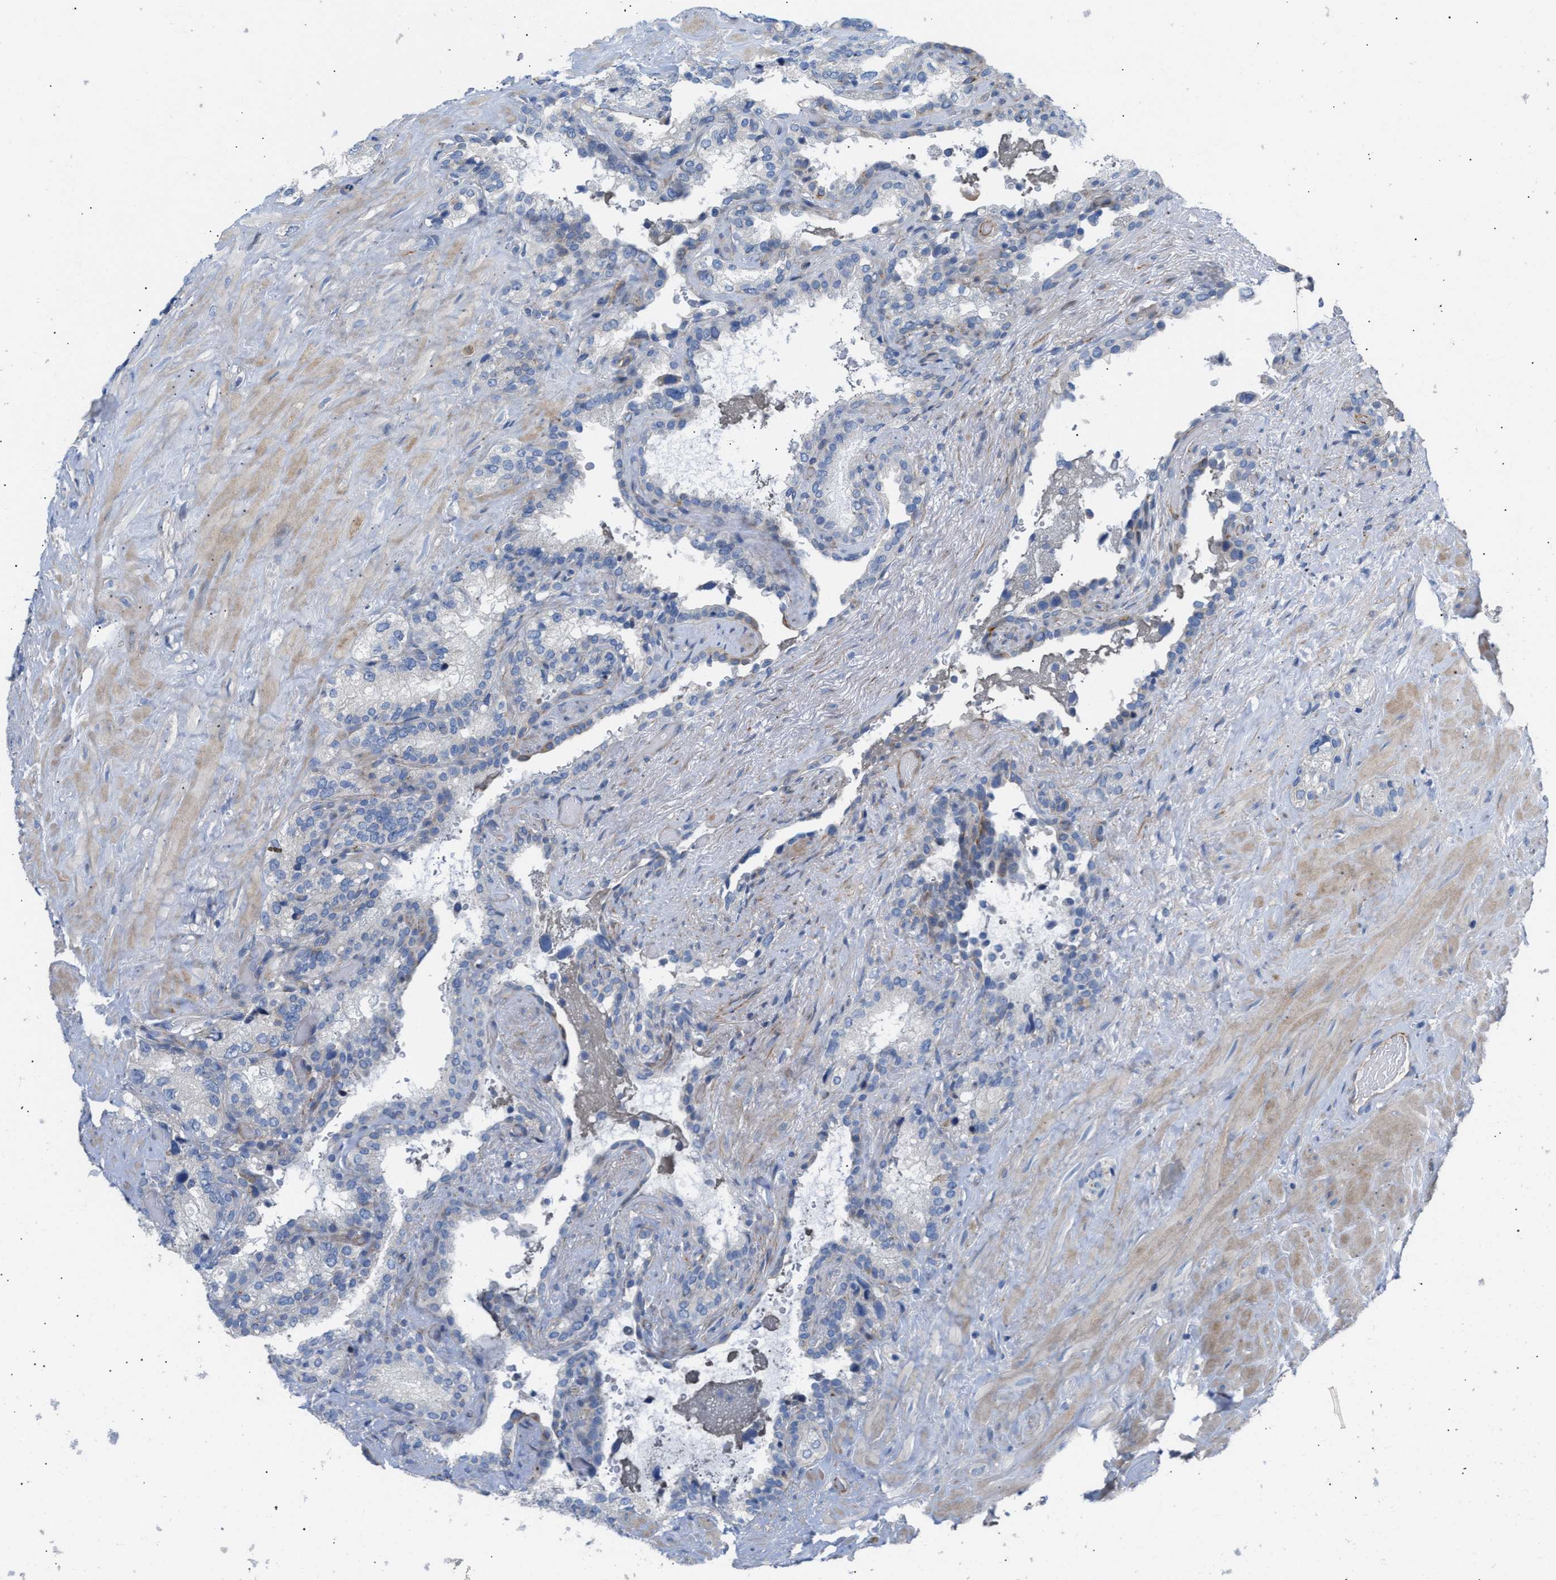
{"staining": {"intensity": "negative", "quantity": "none", "location": "none"}, "tissue": "seminal vesicle", "cell_type": "Glandular cells", "image_type": "normal", "snomed": [{"axis": "morphology", "description": "Normal tissue, NOS"}, {"axis": "topography", "description": "Seminal veicle"}], "caption": "IHC micrograph of unremarkable seminal vesicle: seminal vesicle stained with DAB shows no significant protein positivity in glandular cells.", "gene": "TFPI", "patient": {"sex": "male", "age": 68}}